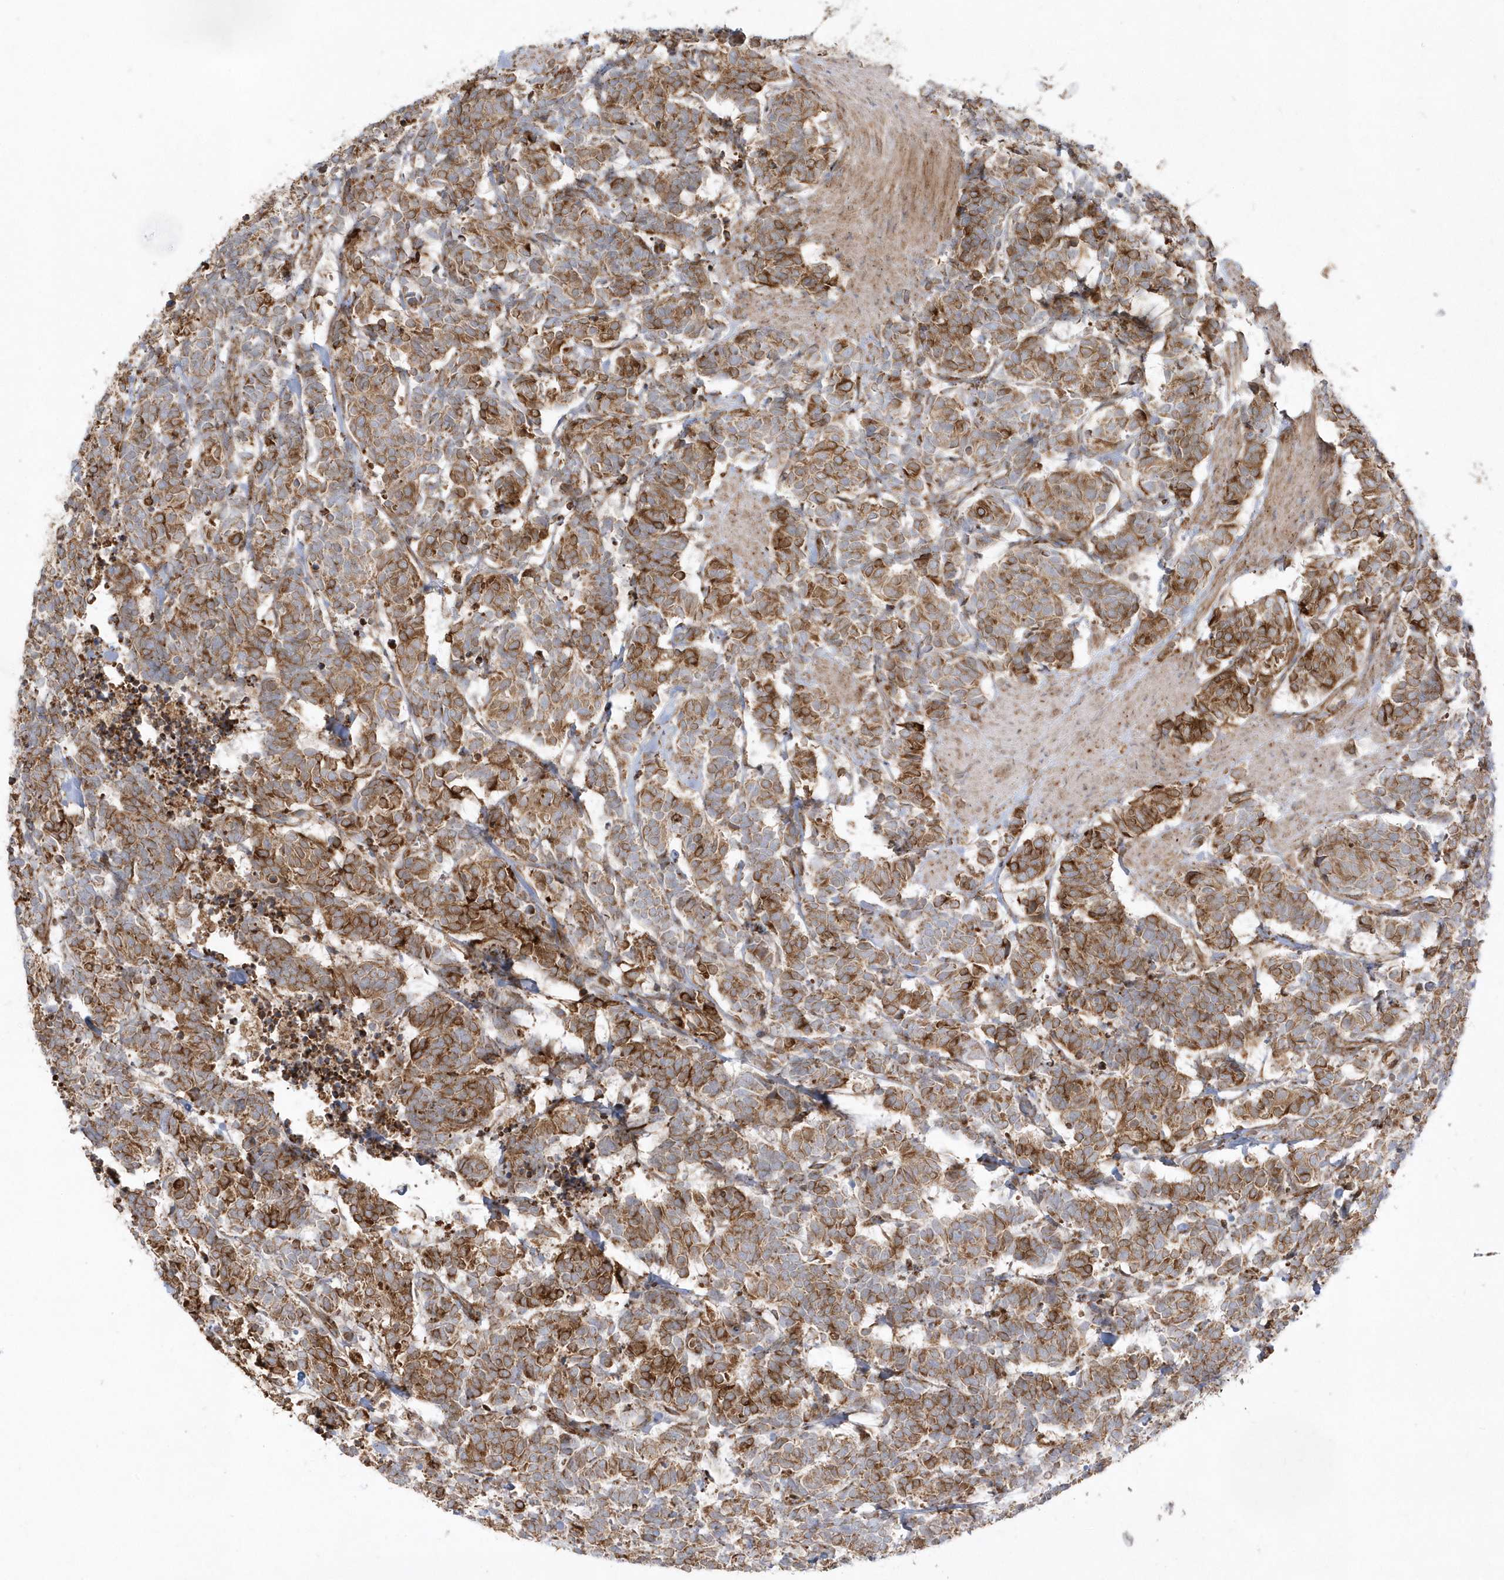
{"staining": {"intensity": "moderate", "quantity": ">75%", "location": "cytoplasmic/membranous"}, "tissue": "carcinoid", "cell_type": "Tumor cells", "image_type": "cancer", "snomed": [{"axis": "morphology", "description": "Carcinoma, NOS"}, {"axis": "morphology", "description": "Carcinoid, malignant, NOS"}, {"axis": "topography", "description": "Urinary bladder"}], "caption": "Human carcinoma stained for a protein (brown) demonstrates moderate cytoplasmic/membranous positive expression in approximately >75% of tumor cells.", "gene": "SH3BP2", "patient": {"sex": "male", "age": 57}}